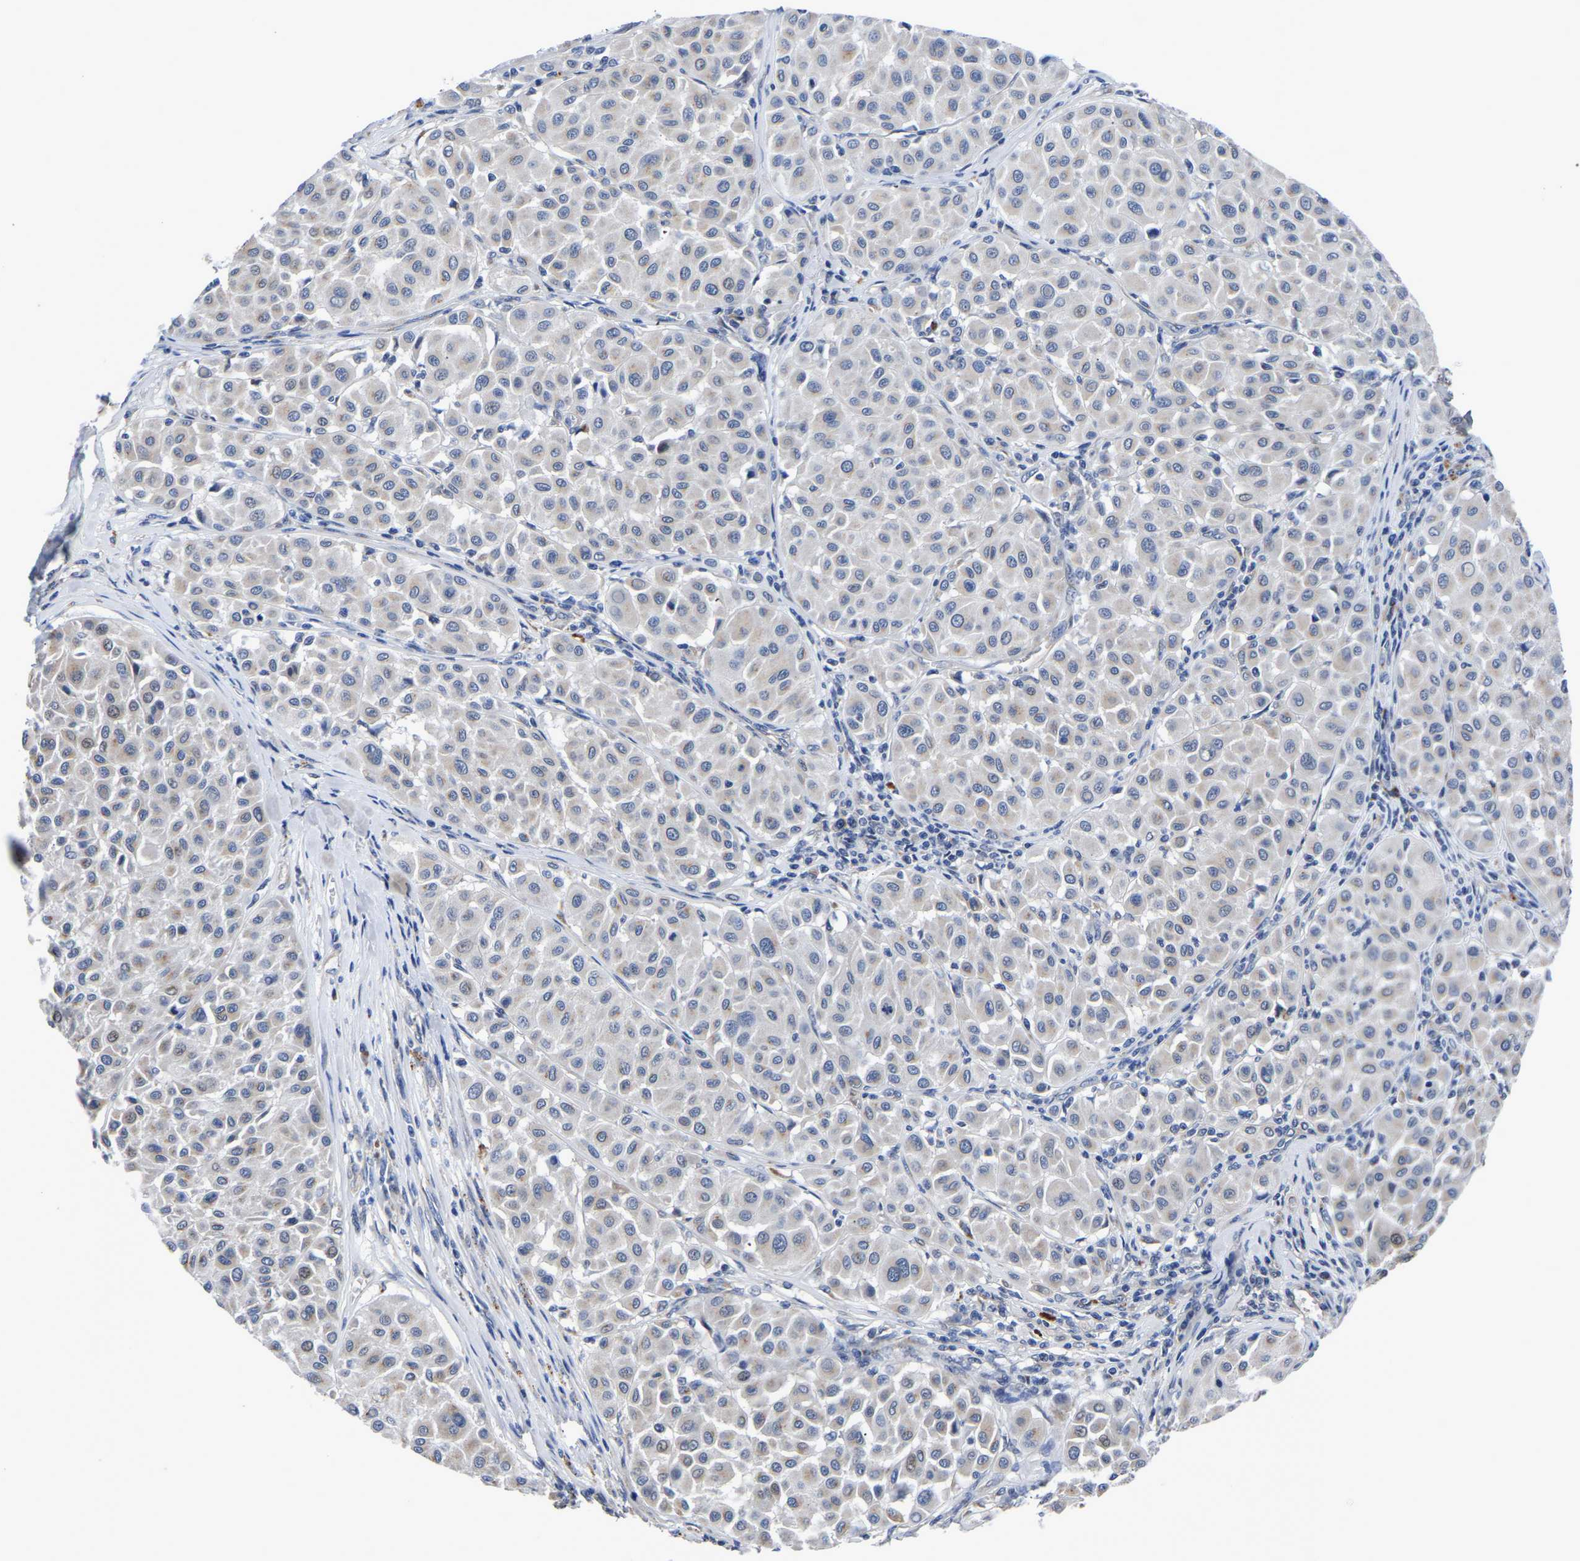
{"staining": {"intensity": "negative", "quantity": "none", "location": "none"}, "tissue": "melanoma", "cell_type": "Tumor cells", "image_type": "cancer", "snomed": [{"axis": "morphology", "description": "Malignant melanoma, Metastatic site"}, {"axis": "topography", "description": "Soft tissue"}], "caption": "IHC of melanoma displays no expression in tumor cells.", "gene": "PDLIM7", "patient": {"sex": "male", "age": 41}}